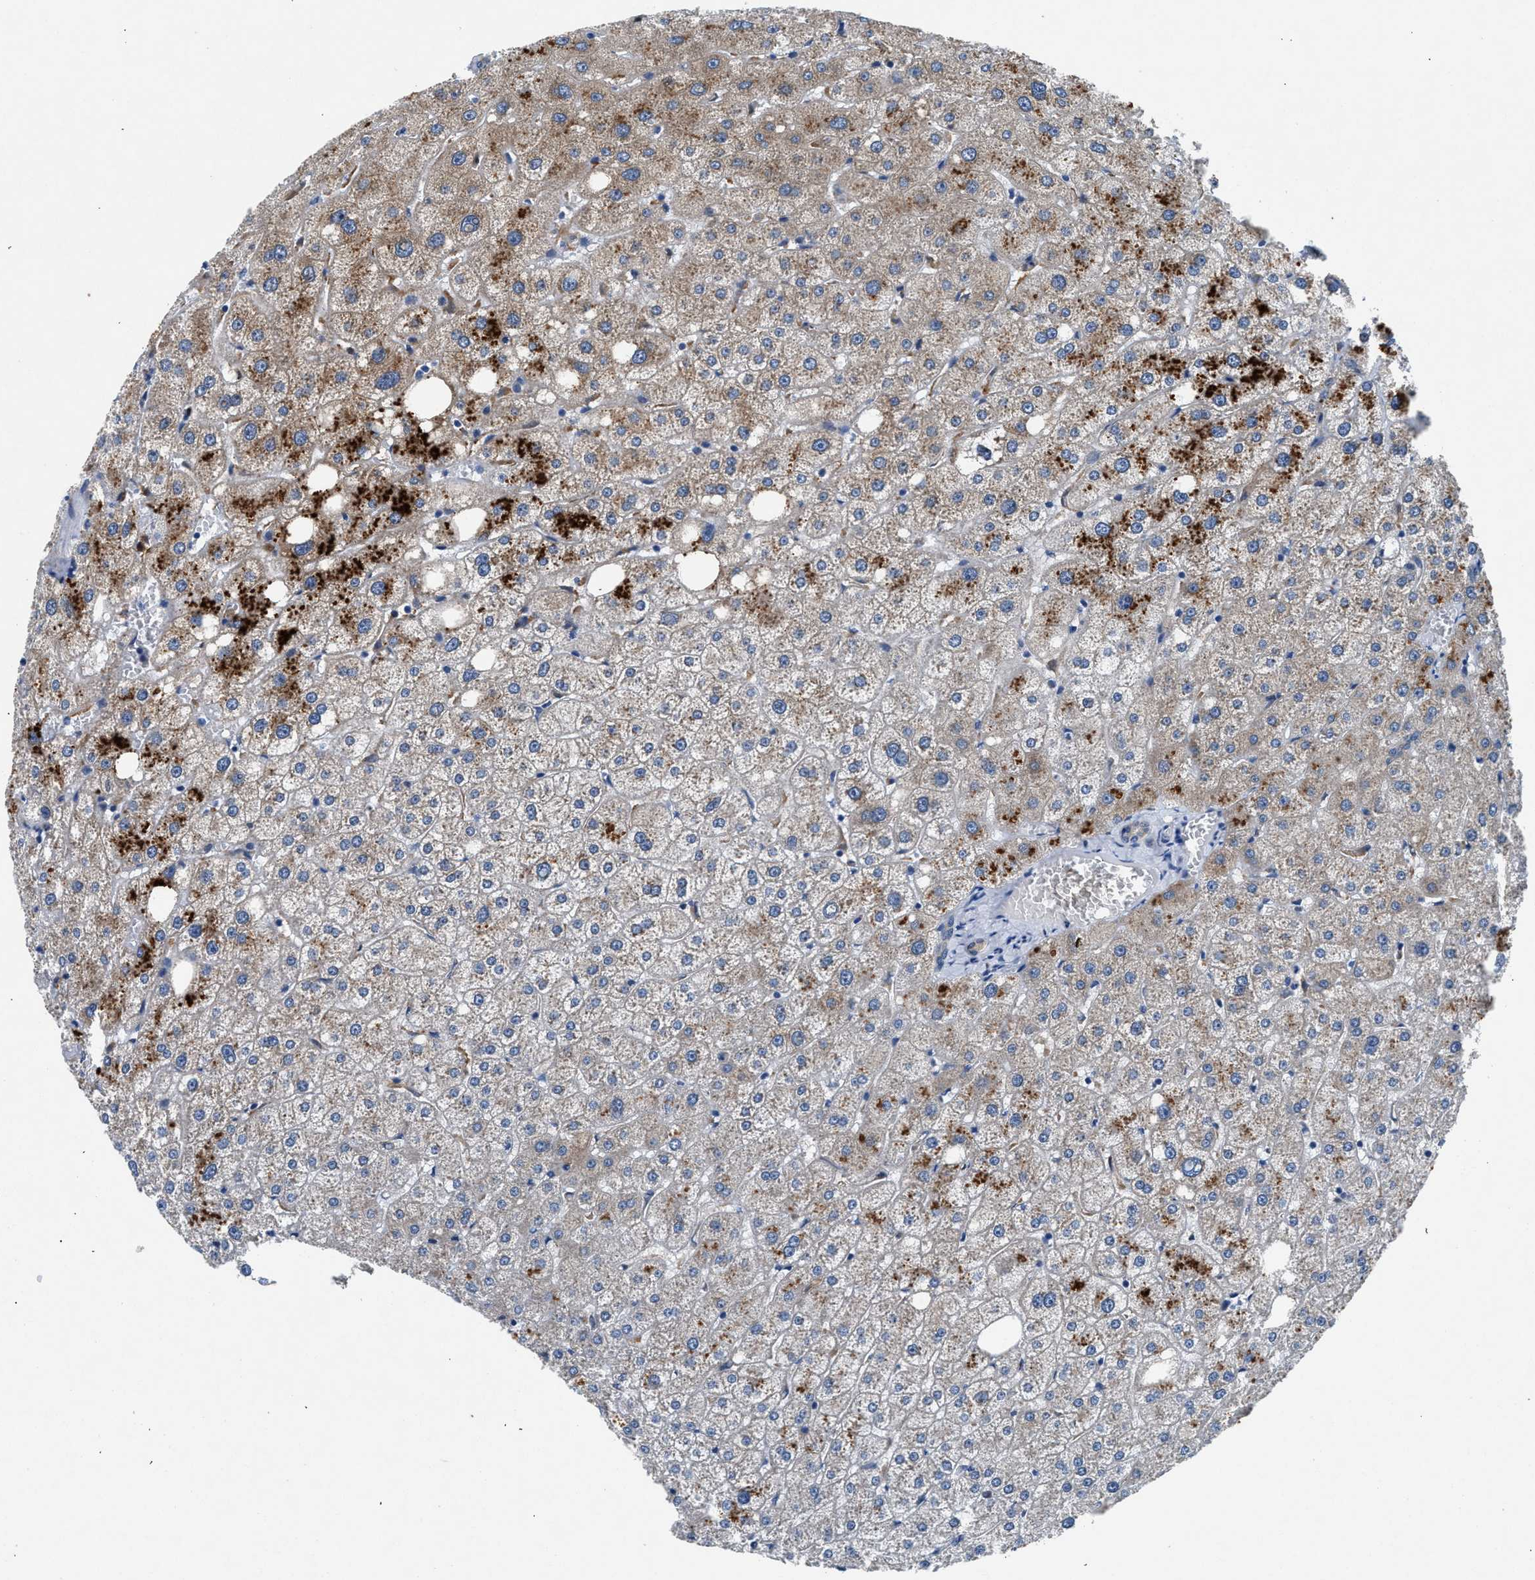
{"staining": {"intensity": "negative", "quantity": "none", "location": "none"}, "tissue": "liver", "cell_type": "Cholangiocytes", "image_type": "normal", "snomed": [{"axis": "morphology", "description": "Normal tissue, NOS"}, {"axis": "topography", "description": "Liver"}], "caption": "High power microscopy image of an immunohistochemistry photomicrograph of normal liver, revealing no significant positivity in cholangiocytes. (Brightfield microscopy of DAB (3,3'-diaminobenzidine) immunohistochemistry at high magnification).", "gene": "COPS2", "patient": {"sex": "male", "age": 73}}